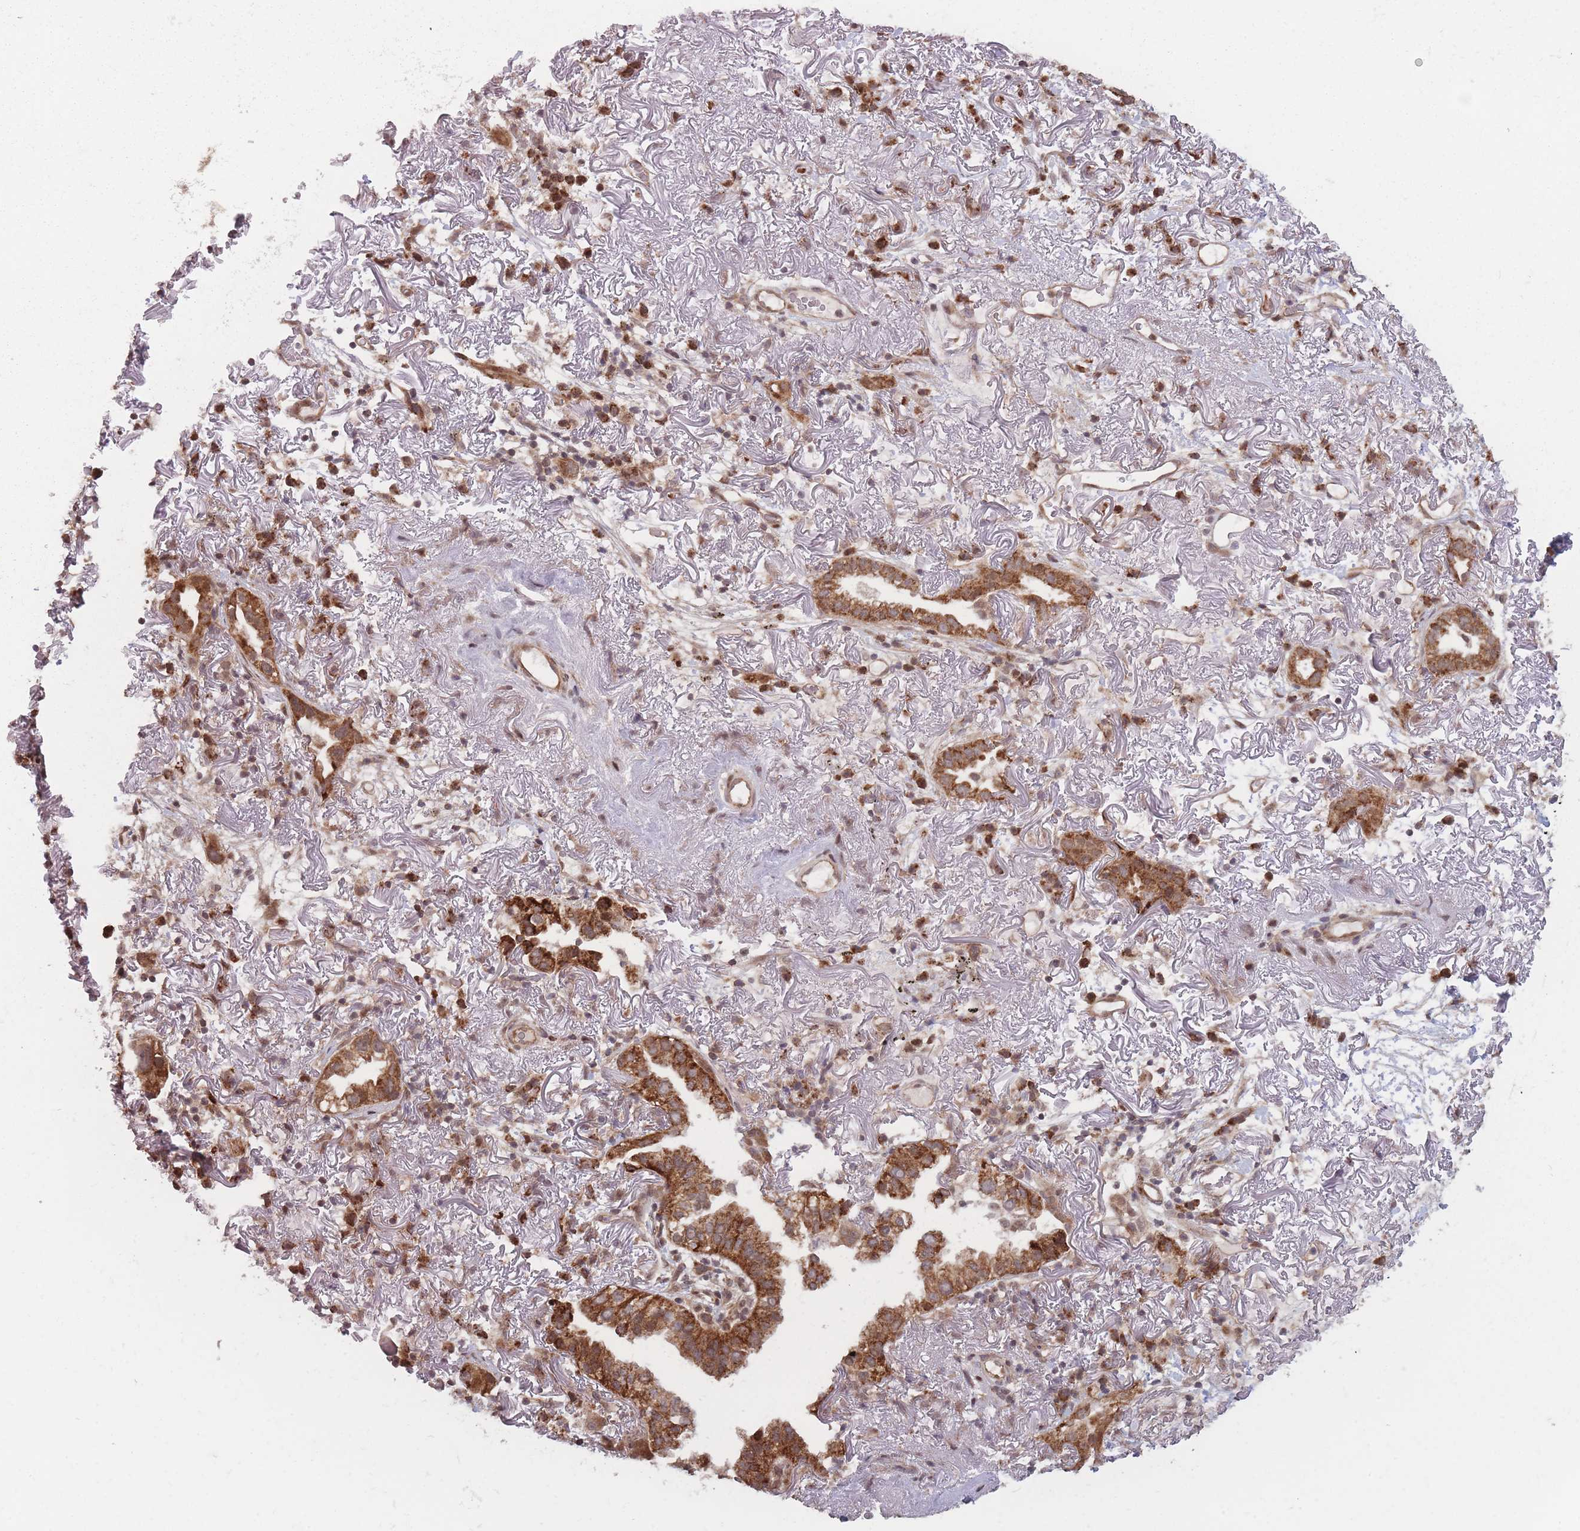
{"staining": {"intensity": "strong", "quantity": ">75%", "location": "cytoplasmic/membranous"}, "tissue": "lung cancer", "cell_type": "Tumor cells", "image_type": "cancer", "snomed": [{"axis": "morphology", "description": "Adenocarcinoma, NOS"}, {"axis": "topography", "description": "Lung"}], "caption": "Immunohistochemistry (IHC) of human lung adenocarcinoma reveals high levels of strong cytoplasmic/membranous positivity in about >75% of tumor cells. (brown staining indicates protein expression, while blue staining denotes nuclei).", "gene": "RPS18", "patient": {"sex": "female", "age": 69}}